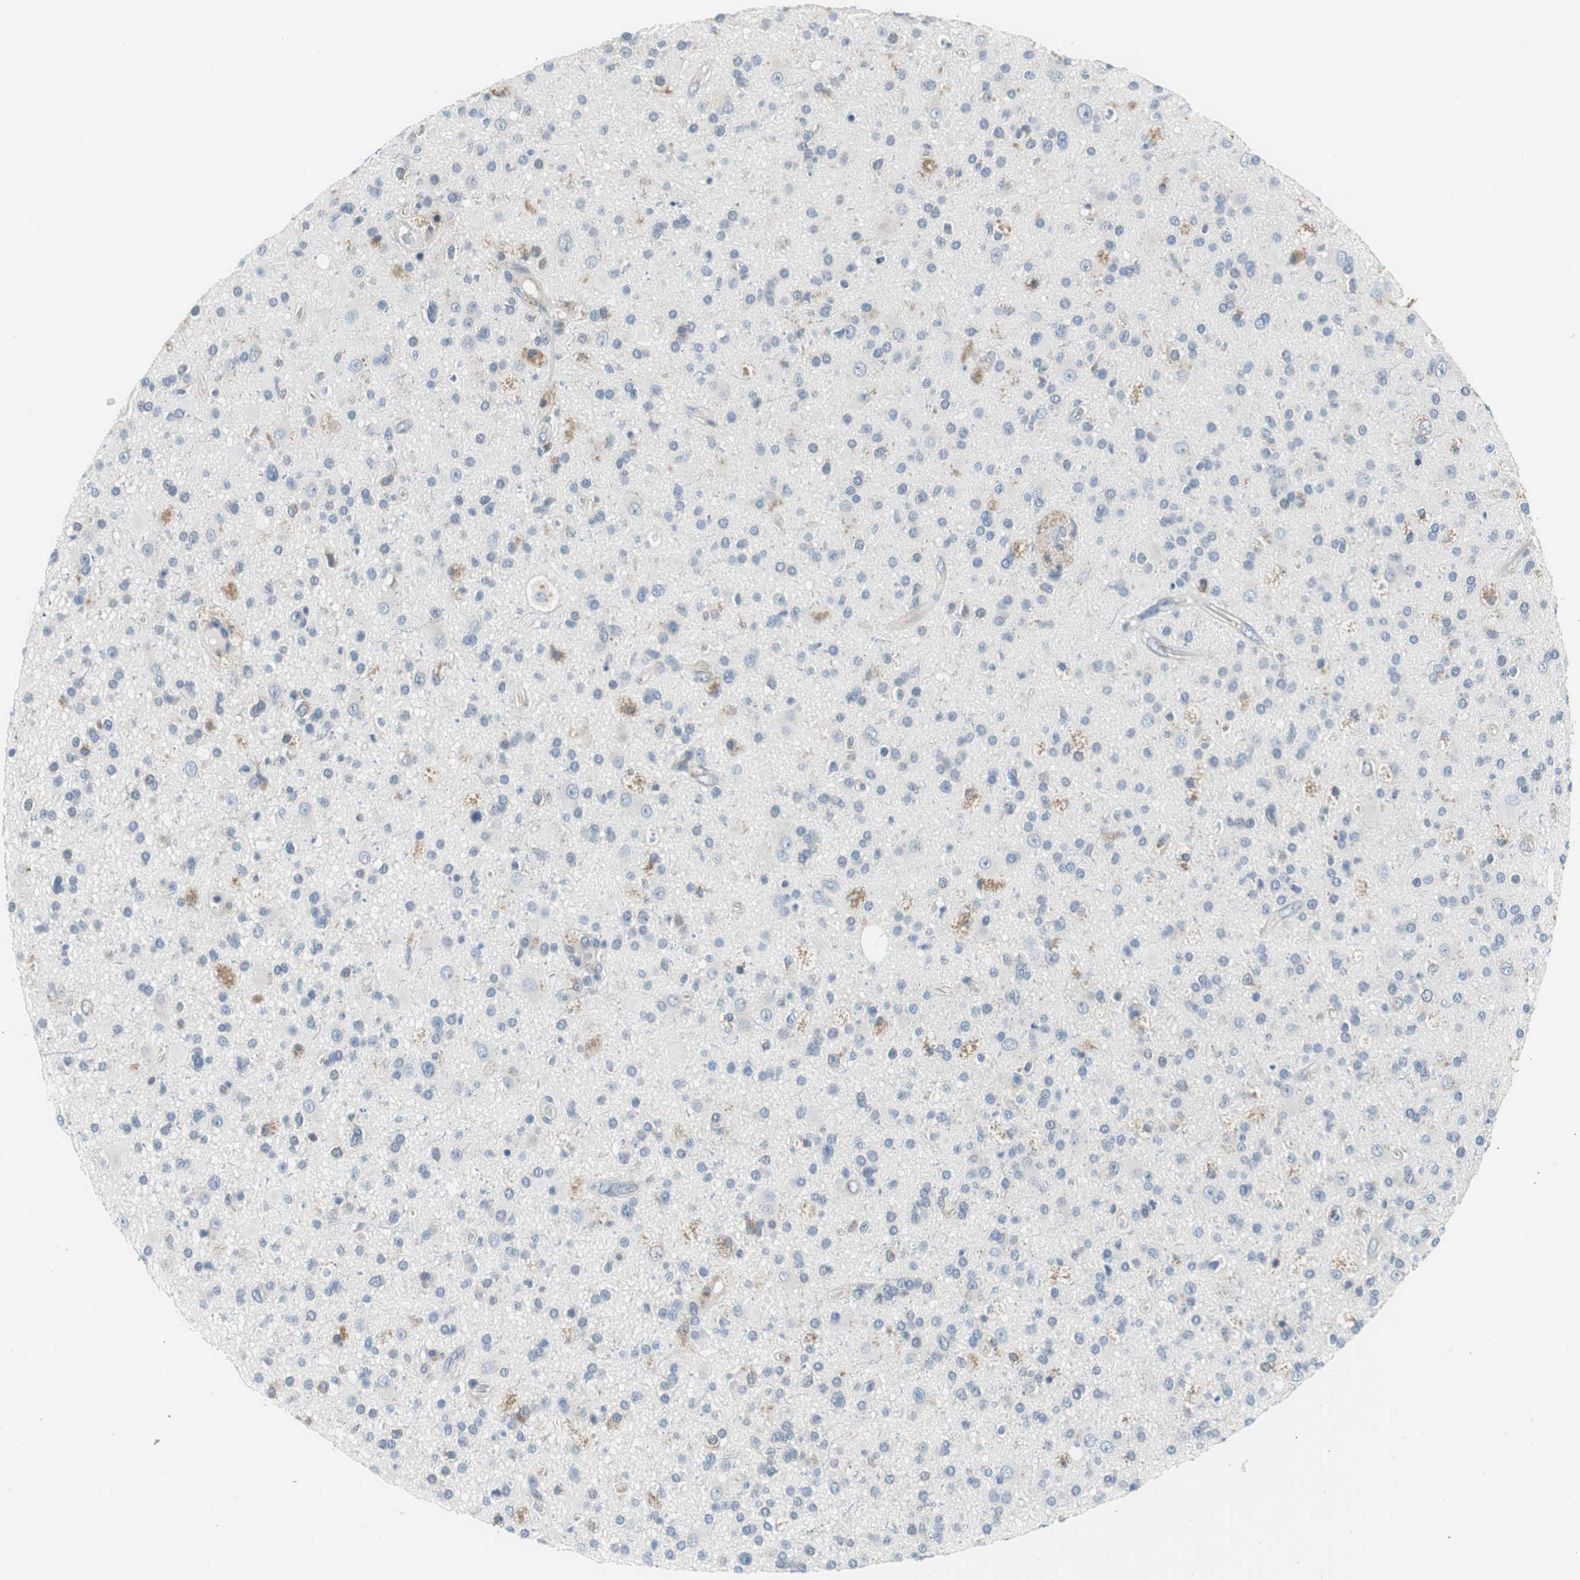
{"staining": {"intensity": "moderate", "quantity": "<25%", "location": "cytoplasmic/membranous"}, "tissue": "glioma", "cell_type": "Tumor cells", "image_type": "cancer", "snomed": [{"axis": "morphology", "description": "Glioma, malignant, High grade"}, {"axis": "topography", "description": "Brain"}], "caption": "Glioma stained with a brown dye shows moderate cytoplasmic/membranous positive expression in about <25% of tumor cells.", "gene": "PLAA", "patient": {"sex": "male", "age": 33}}